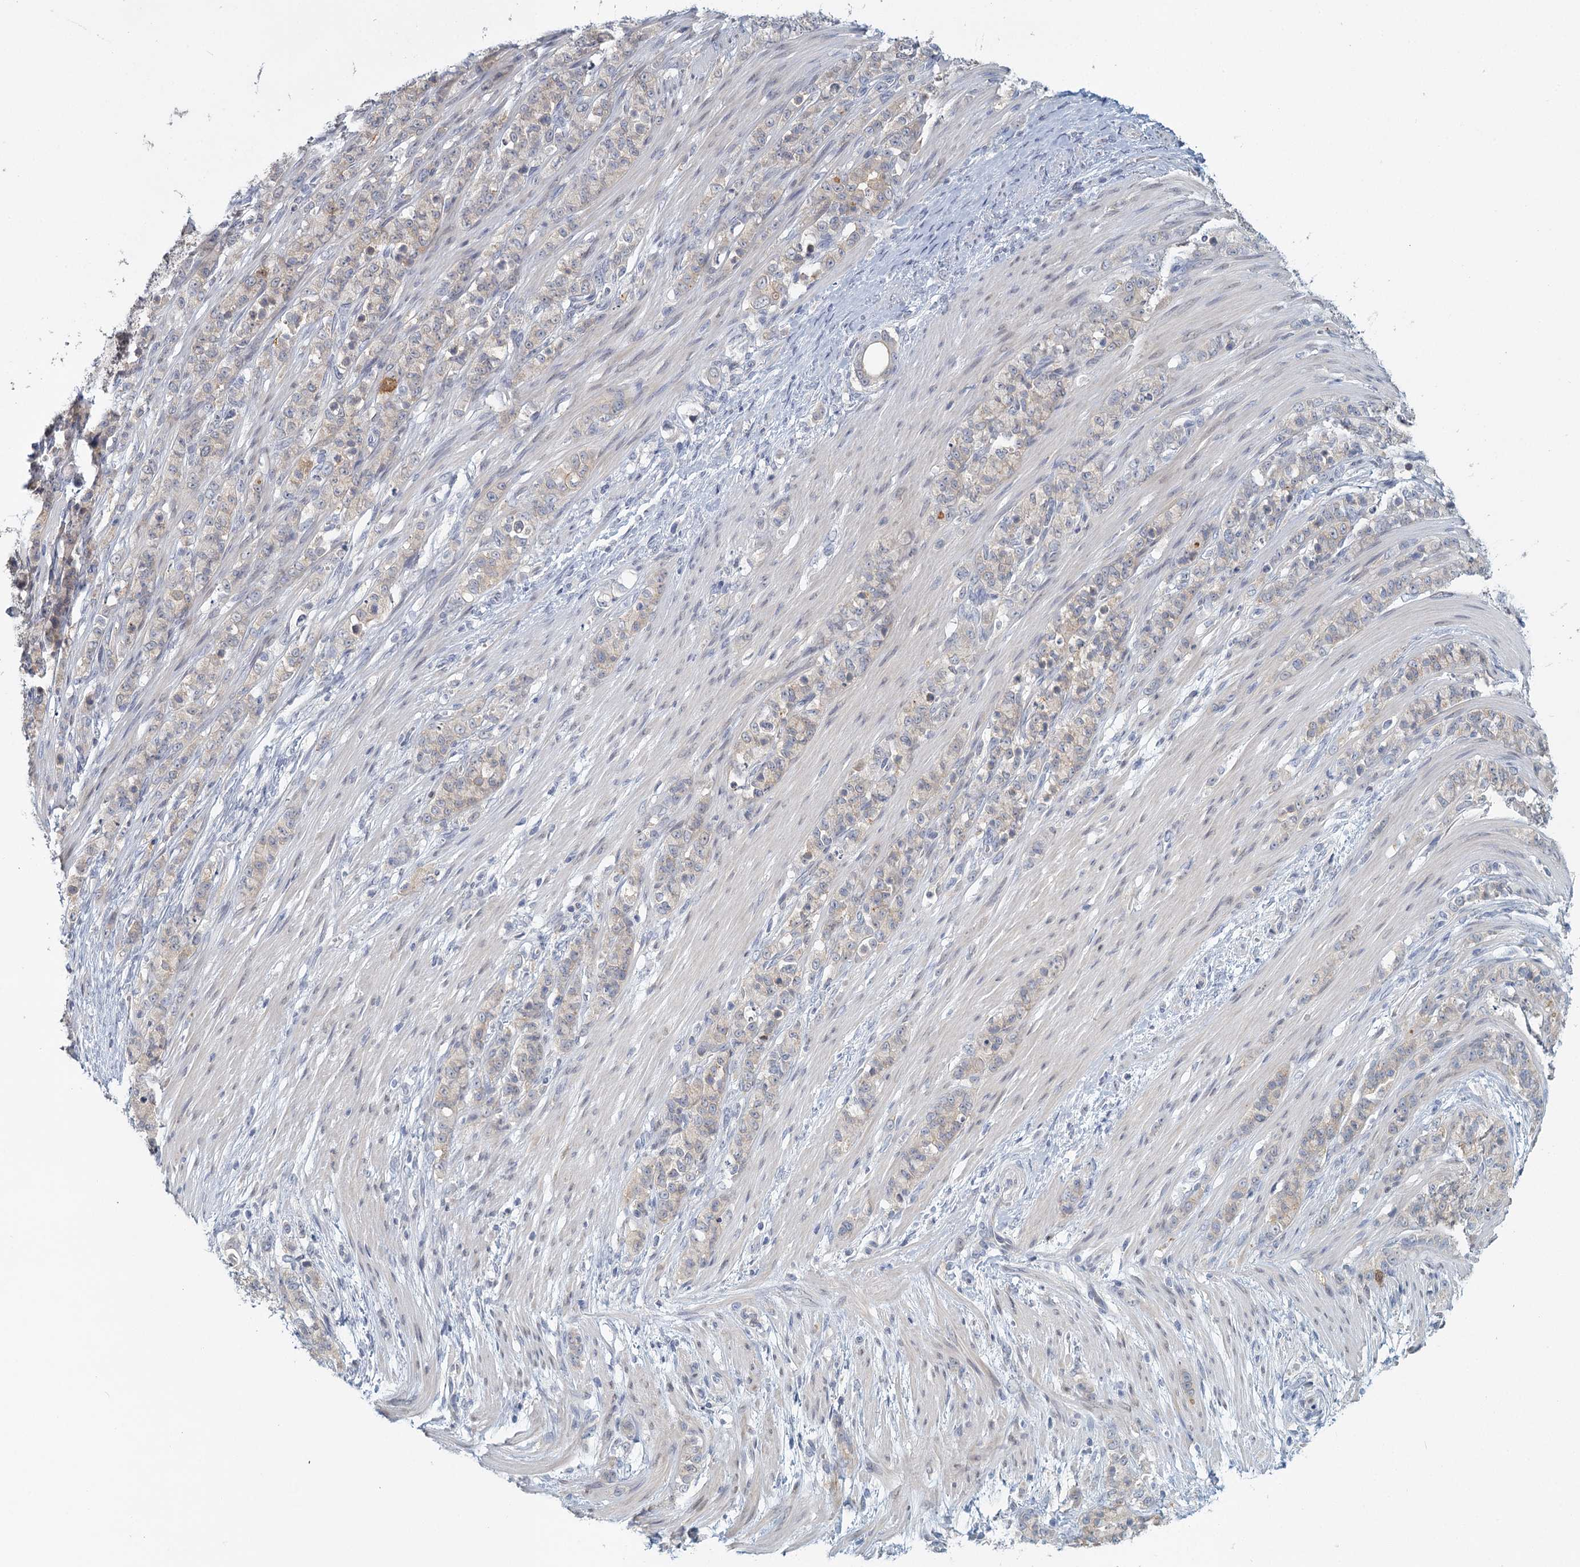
{"staining": {"intensity": "weak", "quantity": "25%-75%", "location": "cytoplasmic/membranous"}, "tissue": "stomach cancer", "cell_type": "Tumor cells", "image_type": "cancer", "snomed": [{"axis": "morphology", "description": "Adenocarcinoma, NOS"}, {"axis": "topography", "description": "Stomach"}], "caption": "Stomach cancer (adenocarcinoma) stained with a brown dye demonstrates weak cytoplasmic/membranous positive expression in about 25%-75% of tumor cells.", "gene": "MYO7B", "patient": {"sex": "female", "age": 79}}